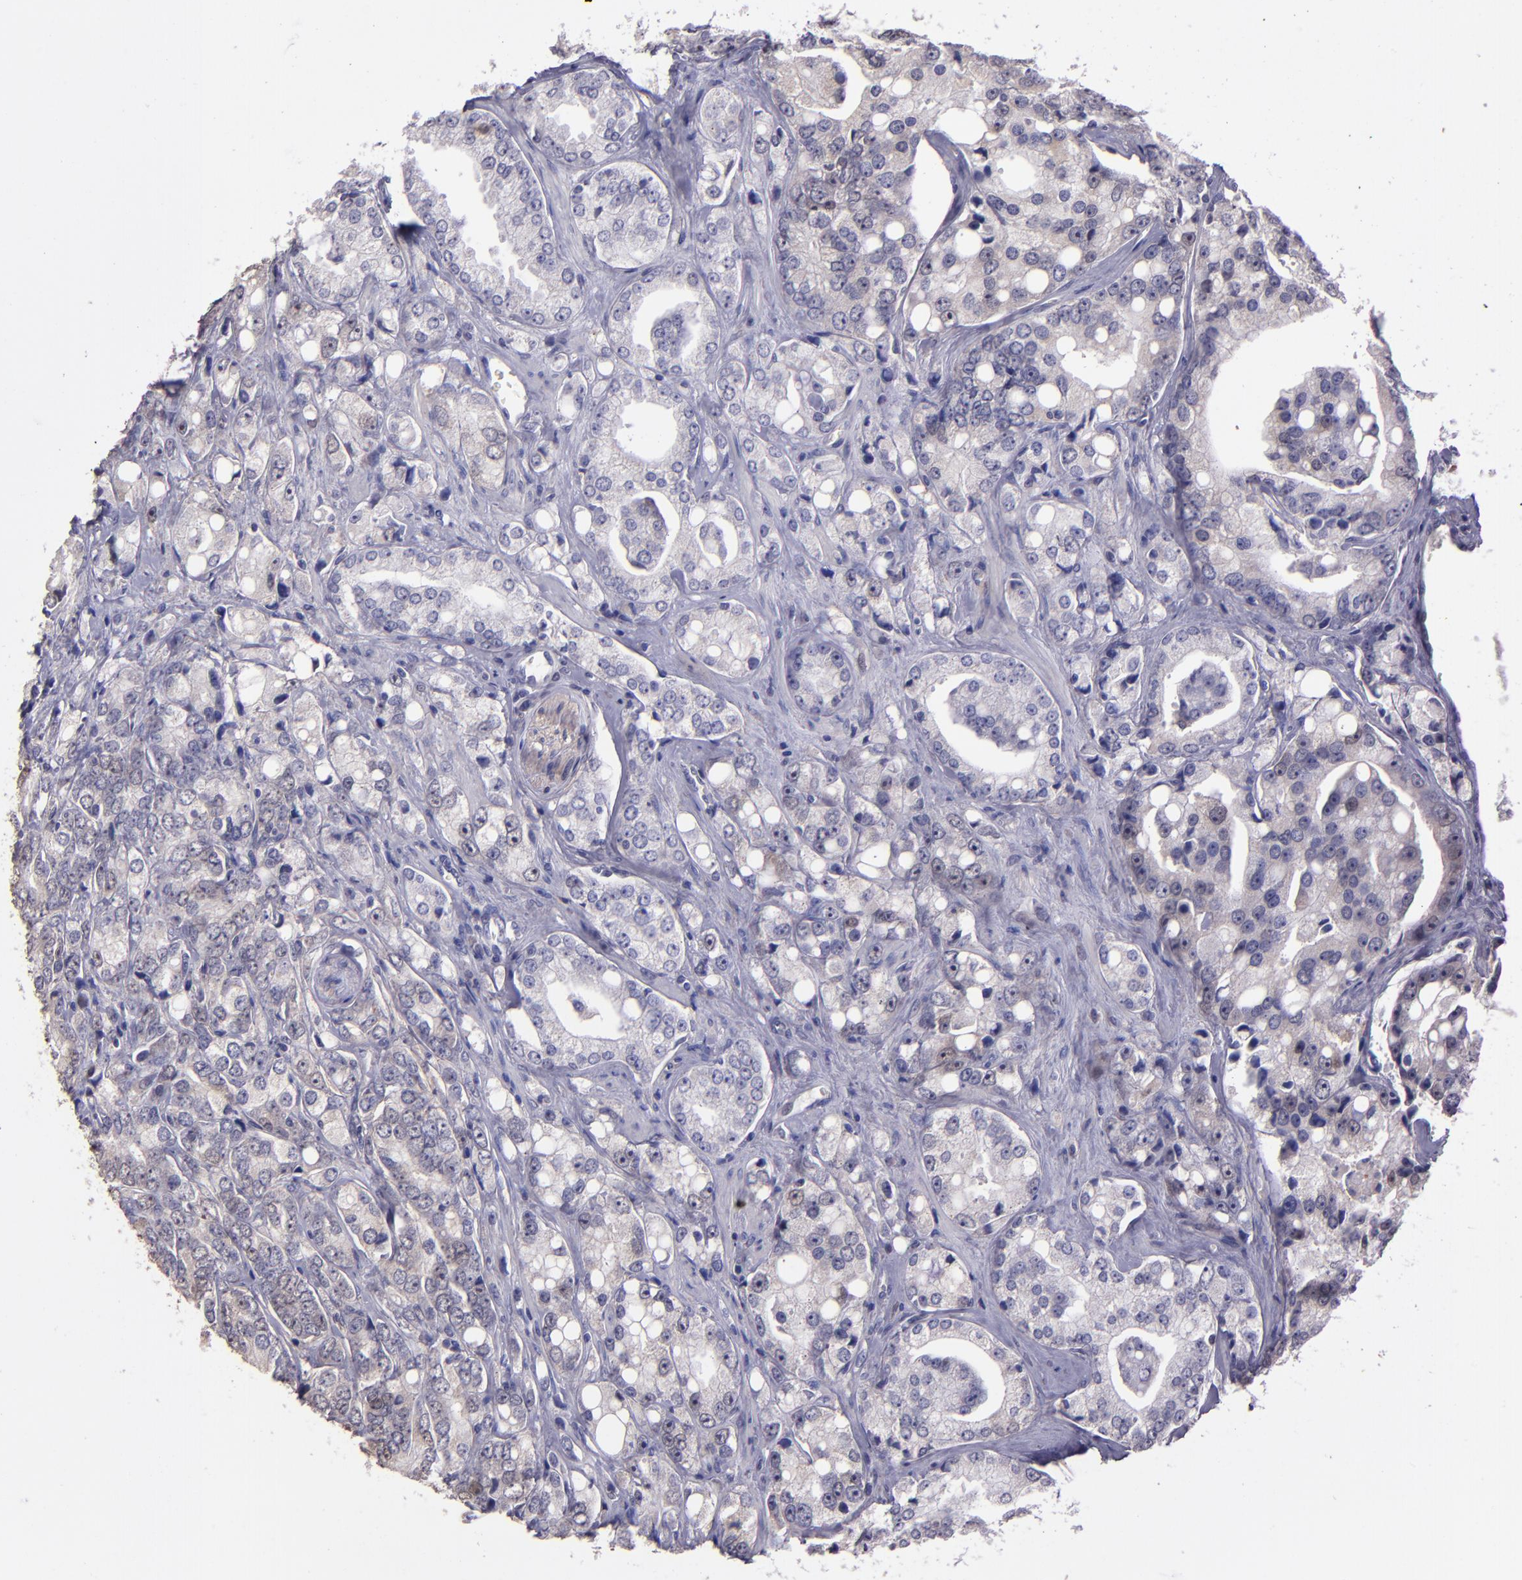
{"staining": {"intensity": "negative", "quantity": "none", "location": "none"}, "tissue": "prostate cancer", "cell_type": "Tumor cells", "image_type": "cancer", "snomed": [{"axis": "morphology", "description": "Adenocarcinoma, High grade"}, {"axis": "topography", "description": "Prostate"}], "caption": "Tumor cells are negative for protein expression in human prostate cancer (high-grade adenocarcinoma).", "gene": "PAPPA", "patient": {"sex": "male", "age": 67}}